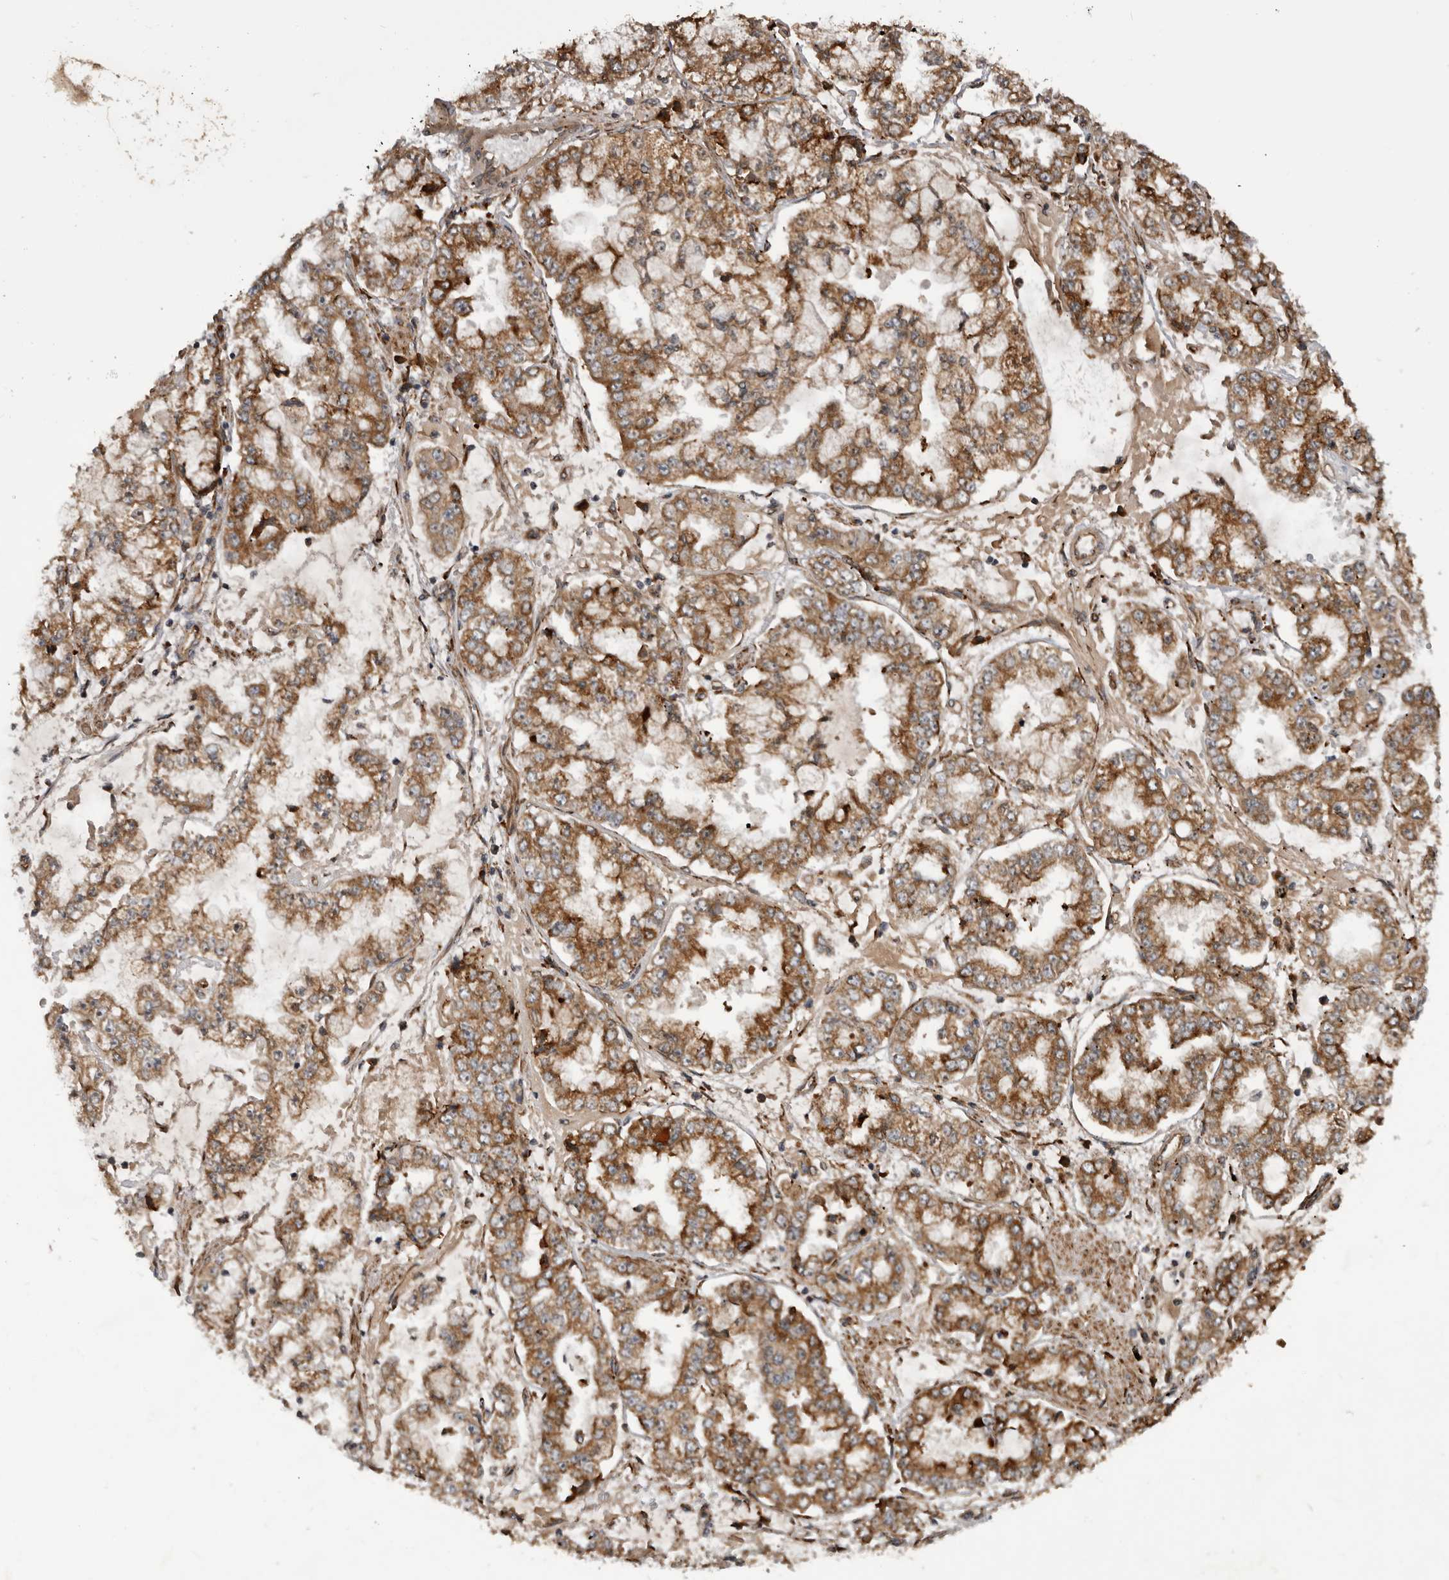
{"staining": {"intensity": "moderate", "quantity": ">75%", "location": "cytoplasmic/membranous"}, "tissue": "stomach cancer", "cell_type": "Tumor cells", "image_type": "cancer", "snomed": [{"axis": "morphology", "description": "Adenocarcinoma, NOS"}, {"axis": "topography", "description": "Stomach"}], "caption": "Immunohistochemistry histopathology image of neoplastic tissue: human stomach cancer (adenocarcinoma) stained using immunohistochemistry reveals medium levels of moderate protein expression localized specifically in the cytoplasmic/membranous of tumor cells, appearing as a cytoplasmic/membranous brown color.", "gene": "RAB3GAP2", "patient": {"sex": "male", "age": 76}}